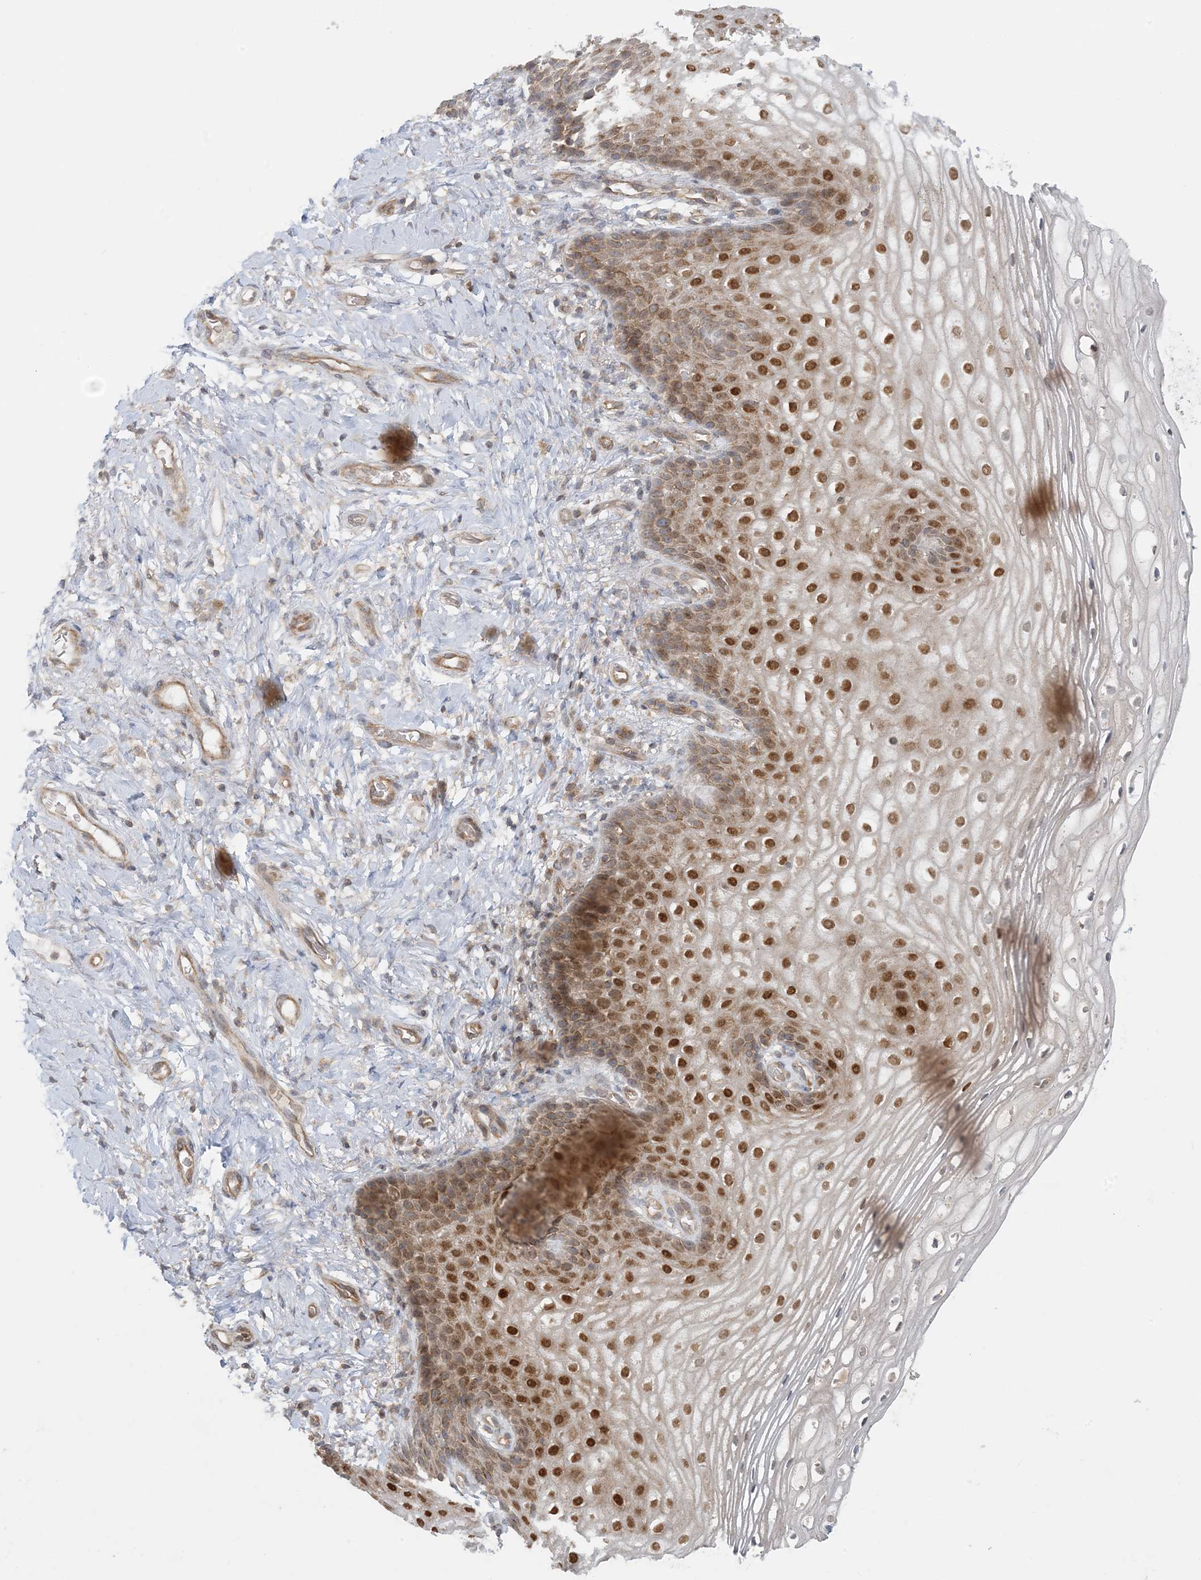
{"staining": {"intensity": "strong", "quantity": "25%-75%", "location": "nuclear"}, "tissue": "vagina", "cell_type": "Squamous epithelial cells", "image_type": "normal", "snomed": [{"axis": "morphology", "description": "Normal tissue, NOS"}, {"axis": "topography", "description": "Vagina"}], "caption": "Vagina stained with DAB (3,3'-diaminobenzidine) immunohistochemistry reveals high levels of strong nuclear expression in about 25%-75% of squamous epithelial cells. (brown staining indicates protein expression, while blue staining denotes nuclei).", "gene": "ATP13A2", "patient": {"sex": "female", "age": 60}}